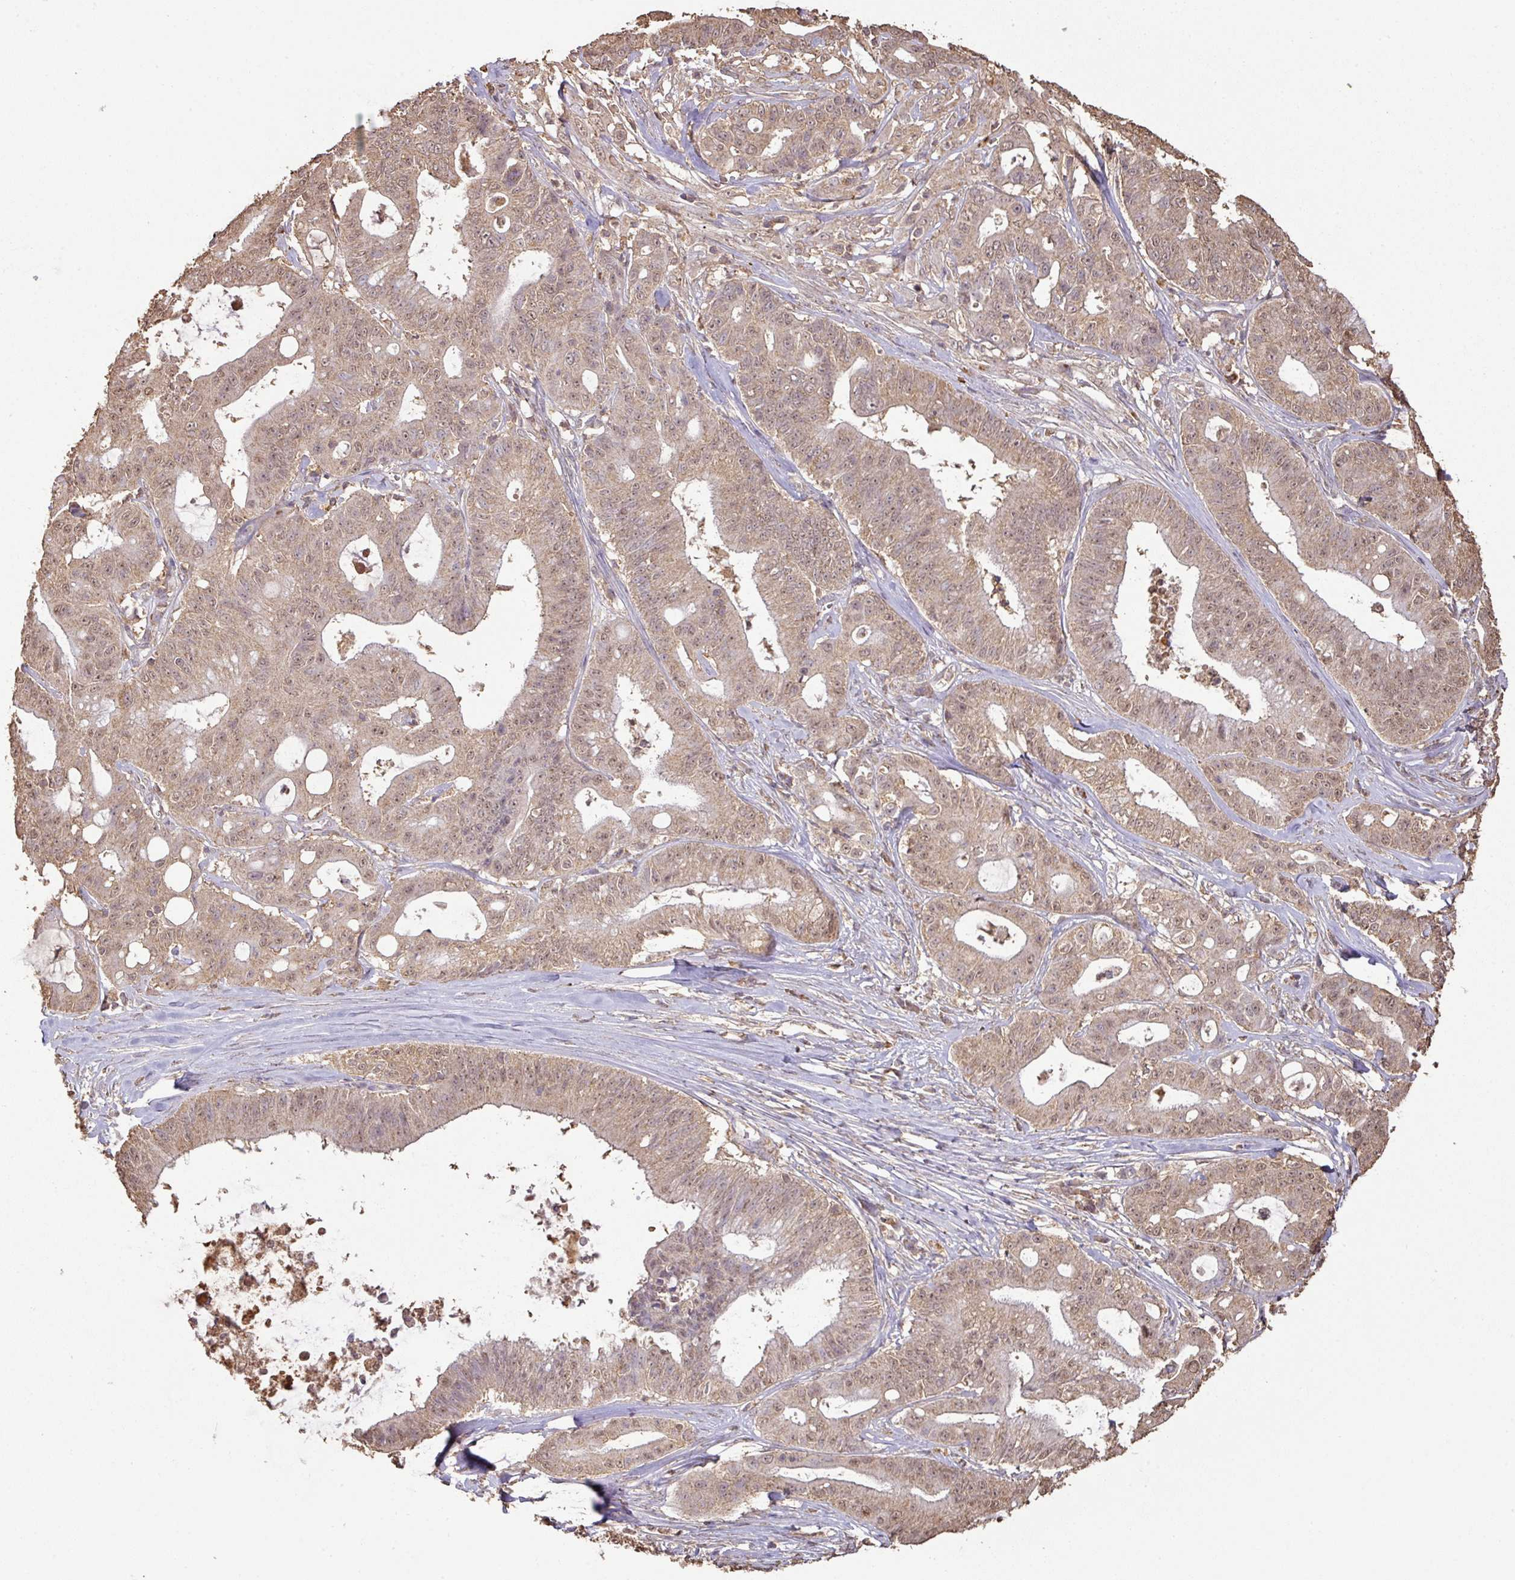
{"staining": {"intensity": "weak", "quantity": ">75%", "location": "cytoplasmic/membranous,nuclear"}, "tissue": "ovarian cancer", "cell_type": "Tumor cells", "image_type": "cancer", "snomed": [{"axis": "morphology", "description": "Cystadenocarcinoma, mucinous, NOS"}, {"axis": "topography", "description": "Ovary"}], "caption": "Protein expression analysis of human ovarian mucinous cystadenocarcinoma reveals weak cytoplasmic/membranous and nuclear expression in about >75% of tumor cells. (DAB = brown stain, brightfield microscopy at high magnification).", "gene": "ATAT1", "patient": {"sex": "female", "age": 70}}